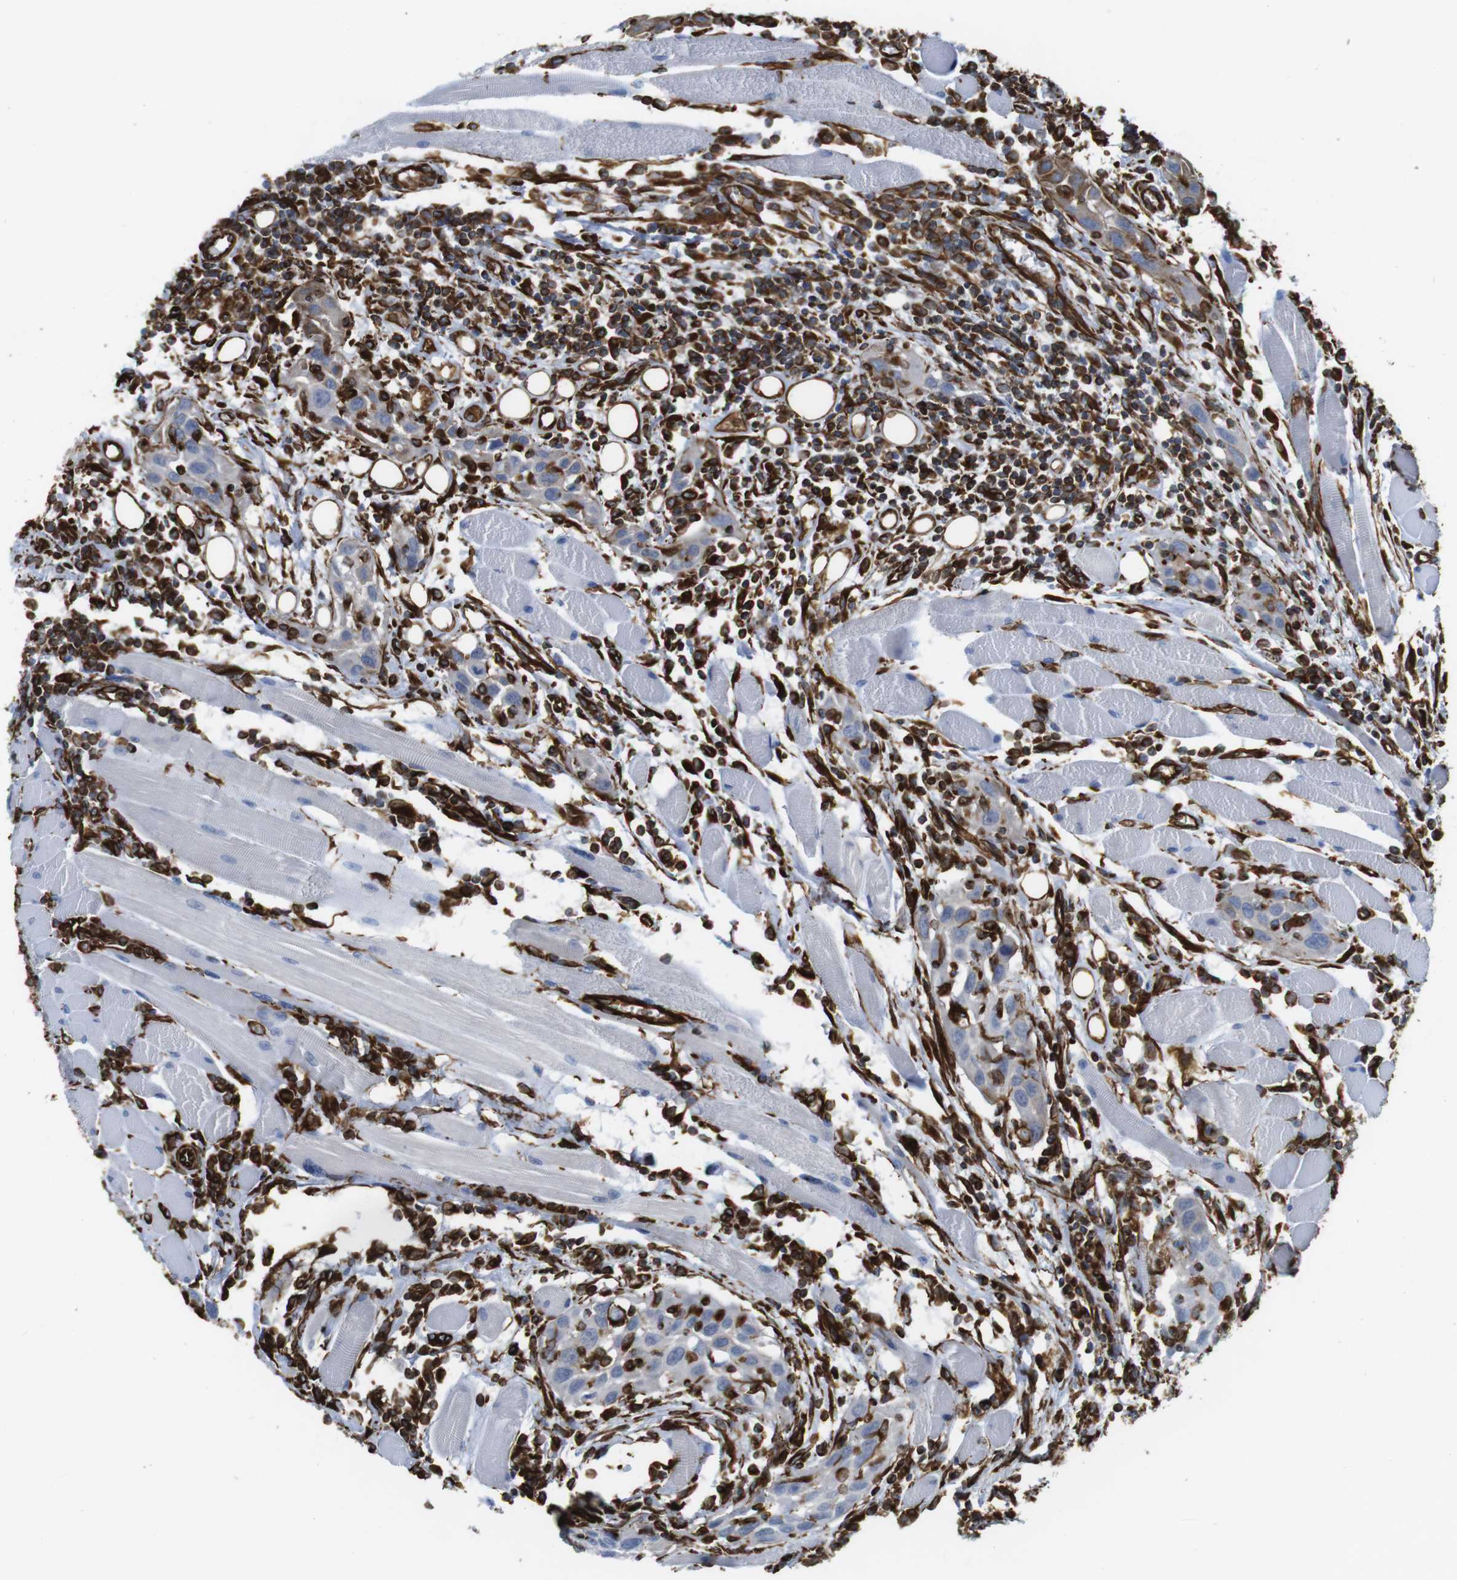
{"staining": {"intensity": "negative", "quantity": "none", "location": "none"}, "tissue": "head and neck cancer", "cell_type": "Tumor cells", "image_type": "cancer", "snomed": [{"axis": "morphology", "description": "Squamous cell carcinoma, NOS"}, {"axis": "topography", "description": "Oral tissue"}, {"axis": "topography", "description": "Head-Neck"}], "caption": "DAB (3,3'-diaminobenzidine) immunohistochemical staining of human head and neck cancer reveals no significant expression in tumor cells.", "gene": "RALGPS1", "patient": {"sex": "female", "age": 50}}